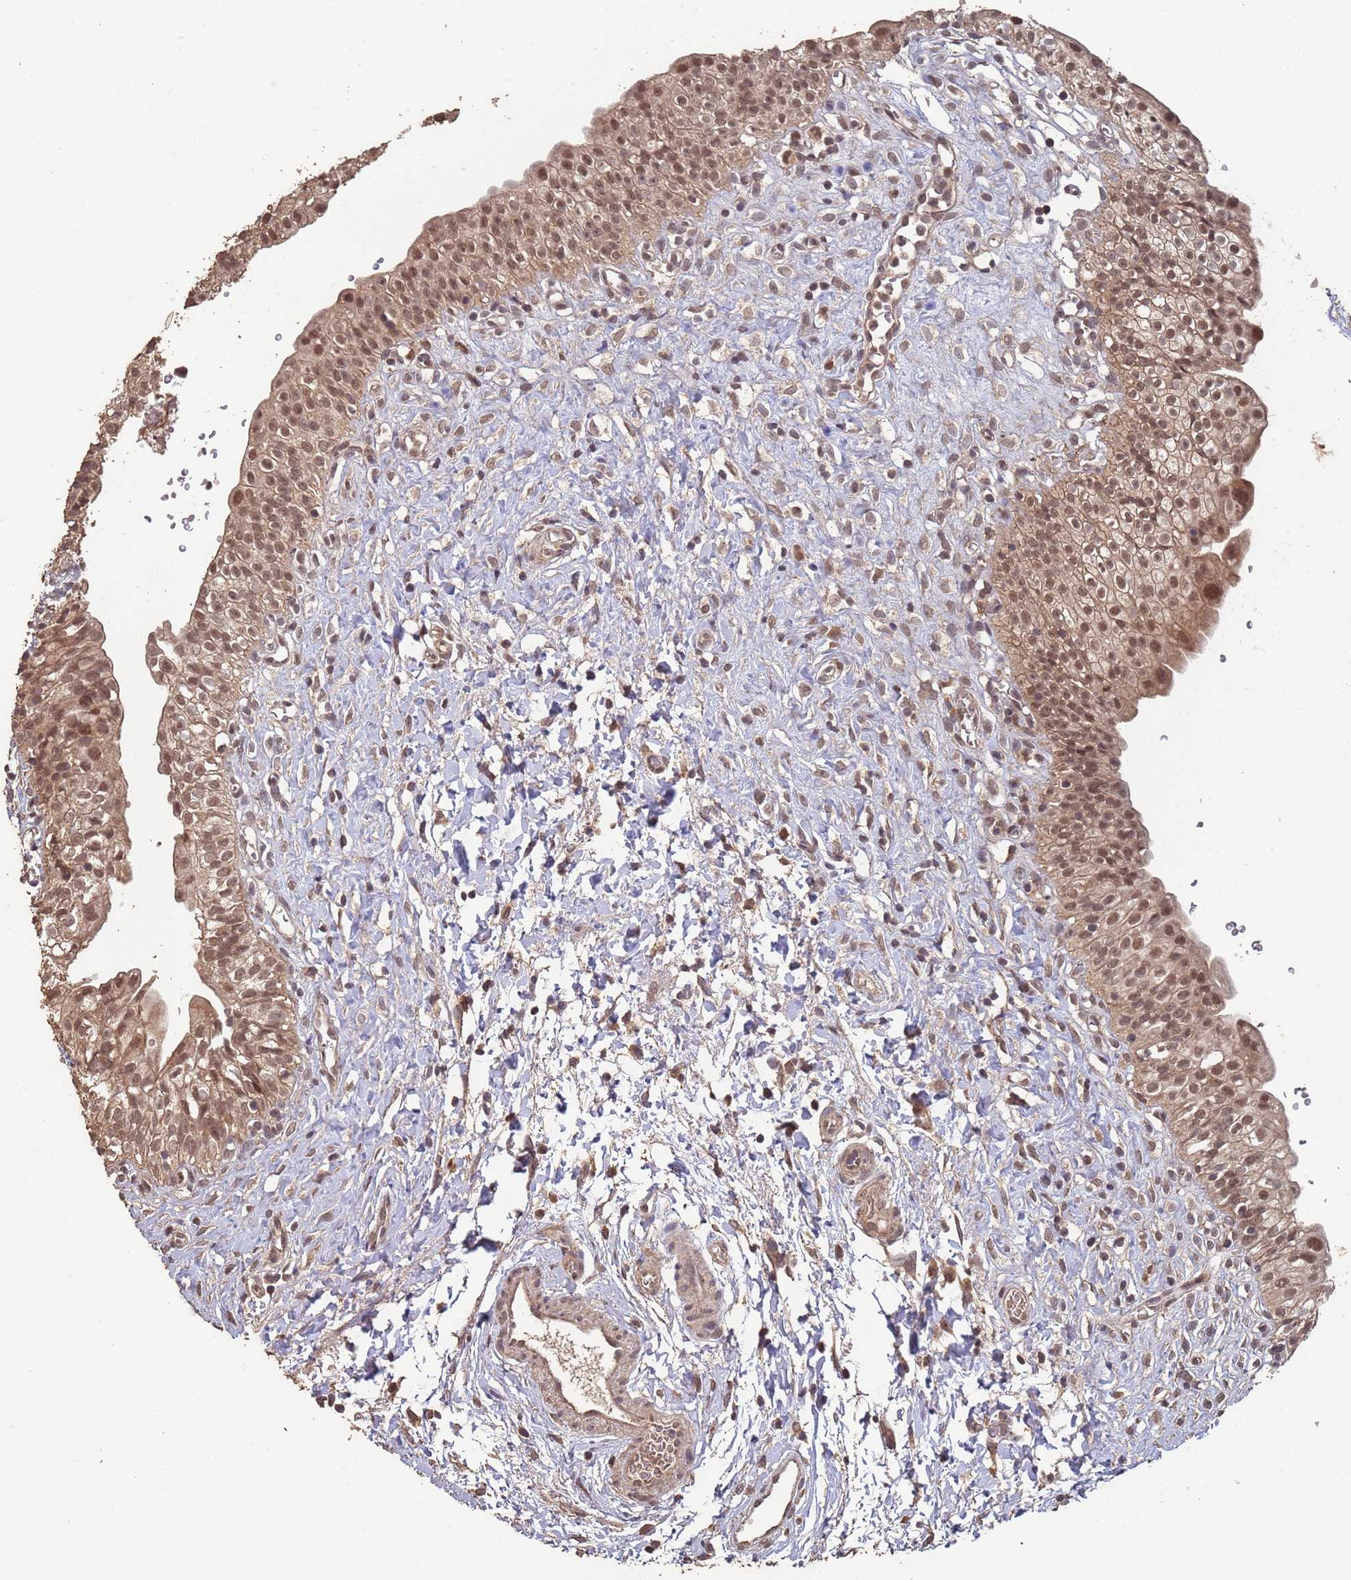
{"staining": {"intensity": "moderate", "quantity": ">75%", "location": "cytoplasmic/membranous,nuclear"}, "tissue": "urinary bladder", "cell_type": "Urothelial cells", "image_type": "normal", "snomed": [{"axis": "morphology", "description": "Normal tissue, NOS"}, {"axis": "topography", "description": "Urinary bladder"}], "caption": "This is an image of IHC staining of normal urinary bladder, which shows moderate positivity in the cytoplasmic/membranous,nuclear of urothelial cells.", "gene": "FRAT1", "patient": {"sex": "male", "age": 51}}